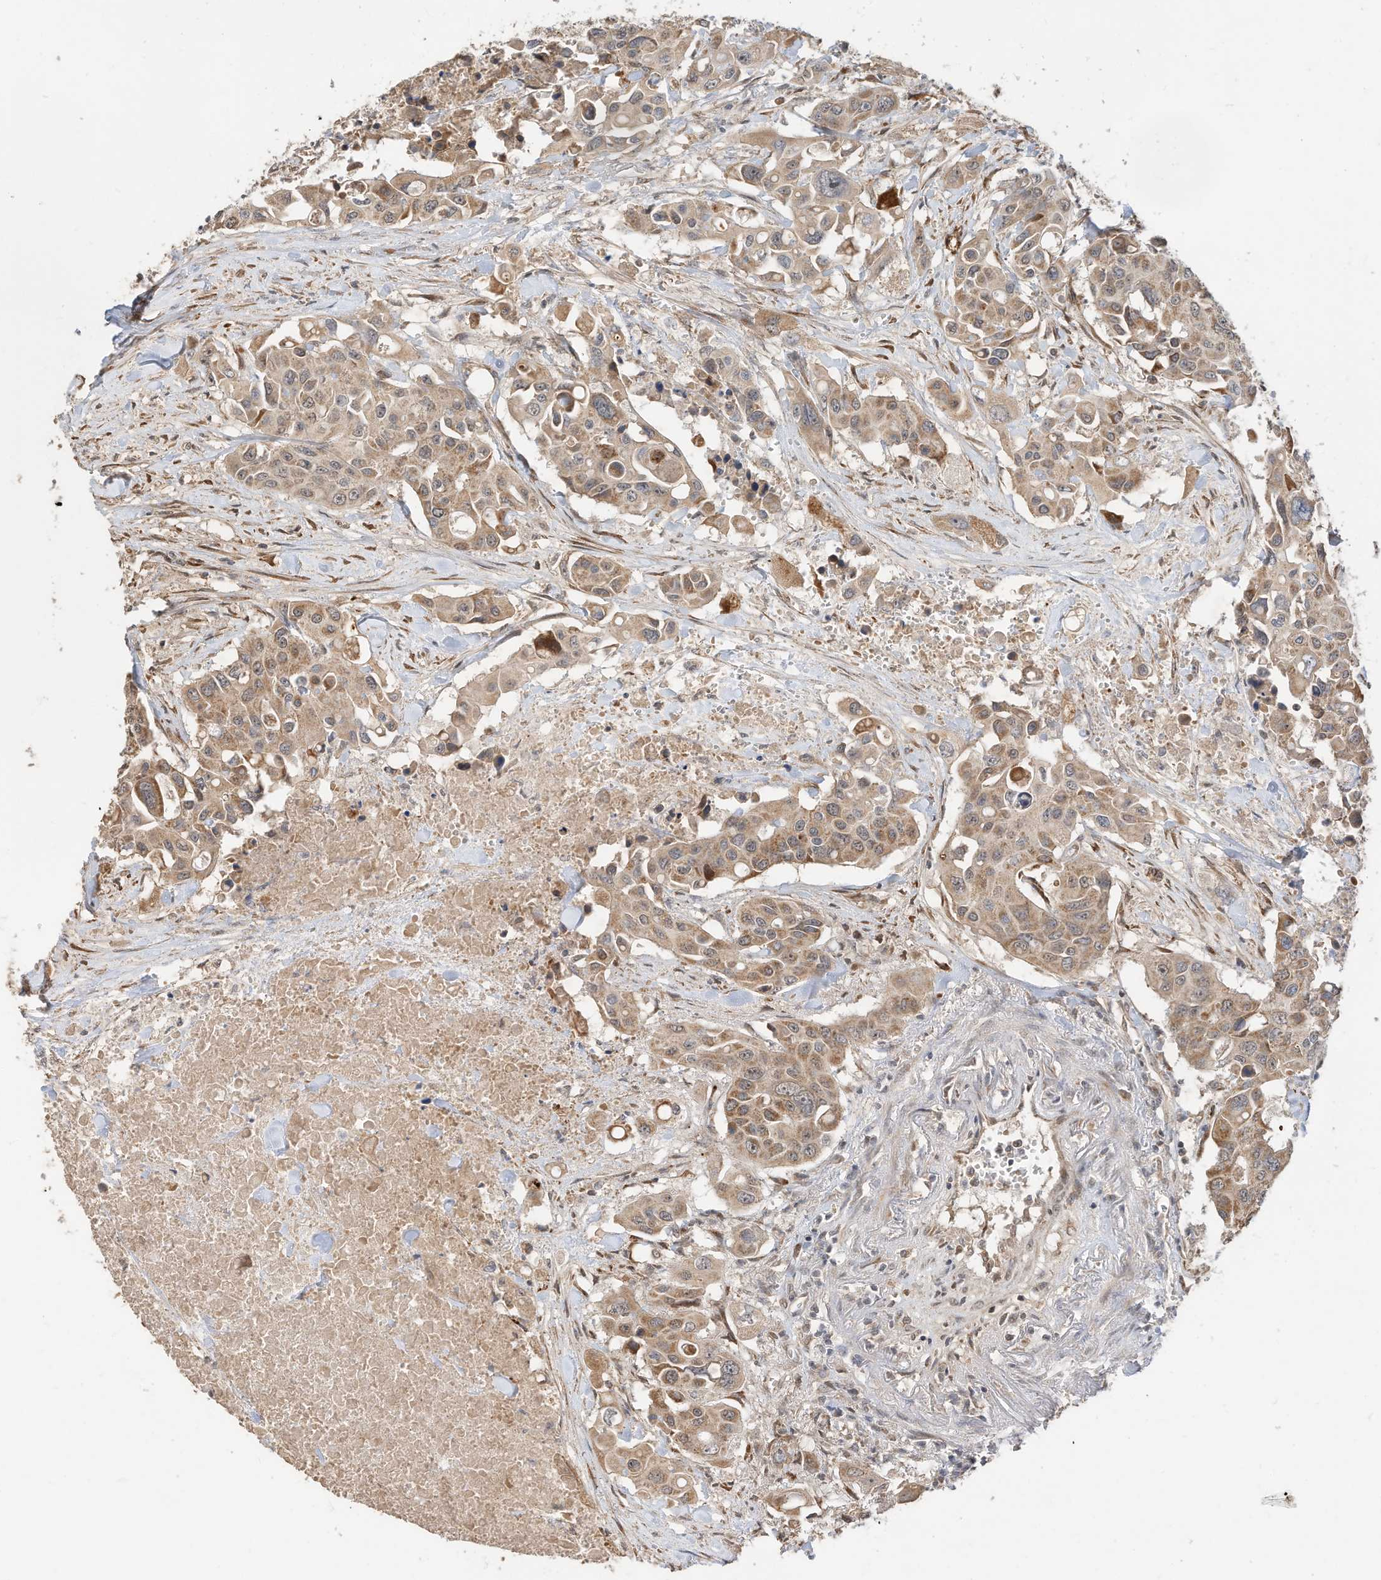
{"staining": {"intensity": "moderate", "quantity": "25%-75%", "location": "cytoplasmic/membranous"}, "tissue": "colorectal cancer", "cell_type": "Tumor cells", "image_type": "cancer", "snomed": [{"axis": "morphology", "description": "Adenocarcinoma, NOS"}, {"axis": "topography", "description": "Colon"}], "caption": "DAB (3,3'-diaminobenzidine) immunohistochemical staining of adenocarcinoma (colorectal) exhibits moderate cytoplasmic/membranous protein positivity in approximately 25%-75% of tumor cells.", "gene": "CAGE1", "patient": {"sex": "male", "age": 77}}